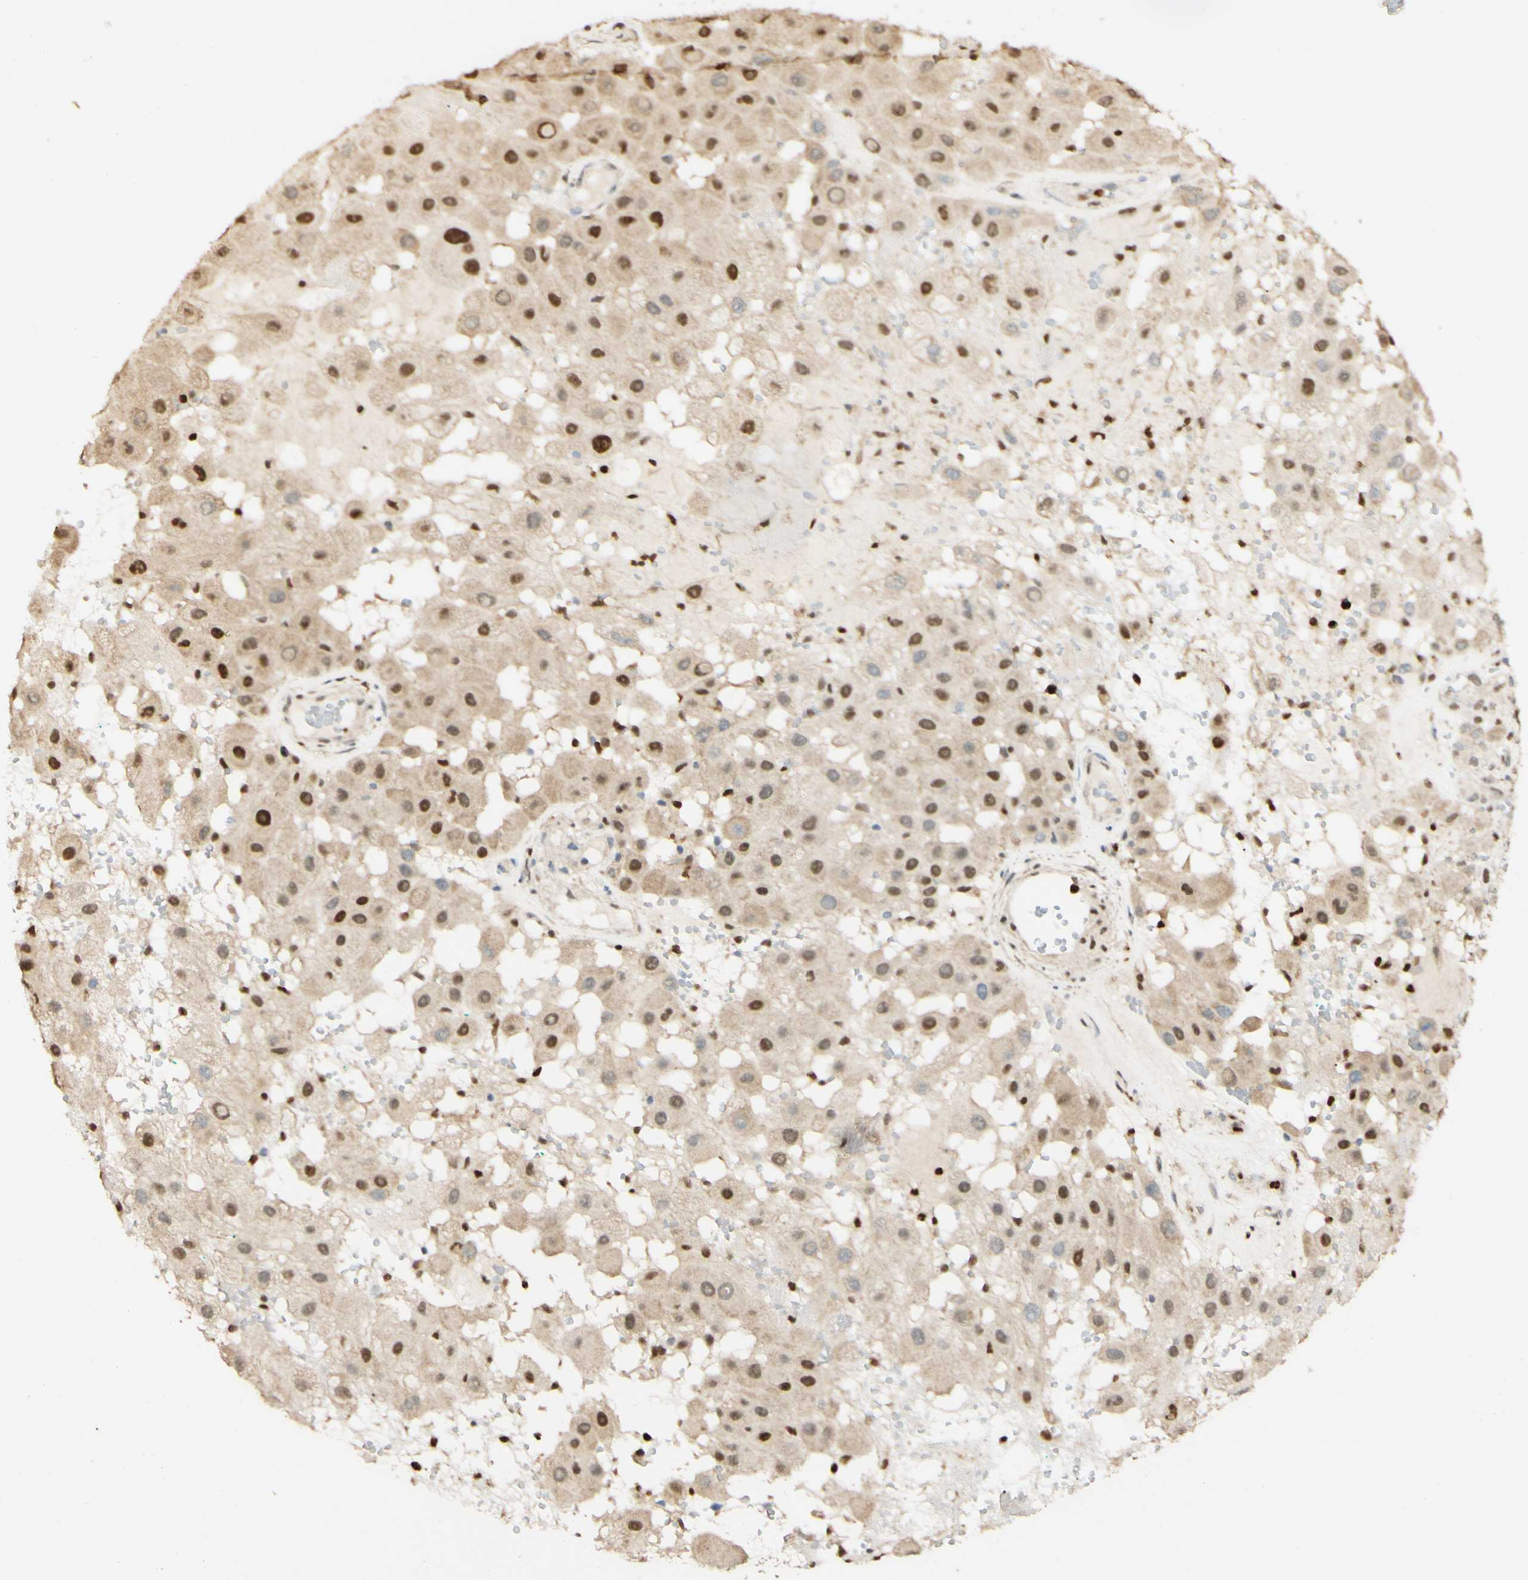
{"staining": {"intensity": "strong", "quantity": "25%-75%", "location": "cytoplasmic/membranous,nuclear"}, "tissue": "melanoma", "cell_type": "Tumor cells", "image_type": "cancer", "snomed": [{"axis": "morphology", "description": "Malignant melanoma, NOS"}, {"axis": "topography", "description": "Skin"}], "caption": "High-magnification brightfield microscopy of melanoma stained with DAB (3,3'-diaminobenzidine) (brown) and counterstained with hematoxylin (blue). tumor cells exhibit strong cytoplasmic/membranous and nuclear staining is identified in approximately25%-75% of cells.", "gene": "MAP3K4", "patient": {"sex": "female", "age": 81}}